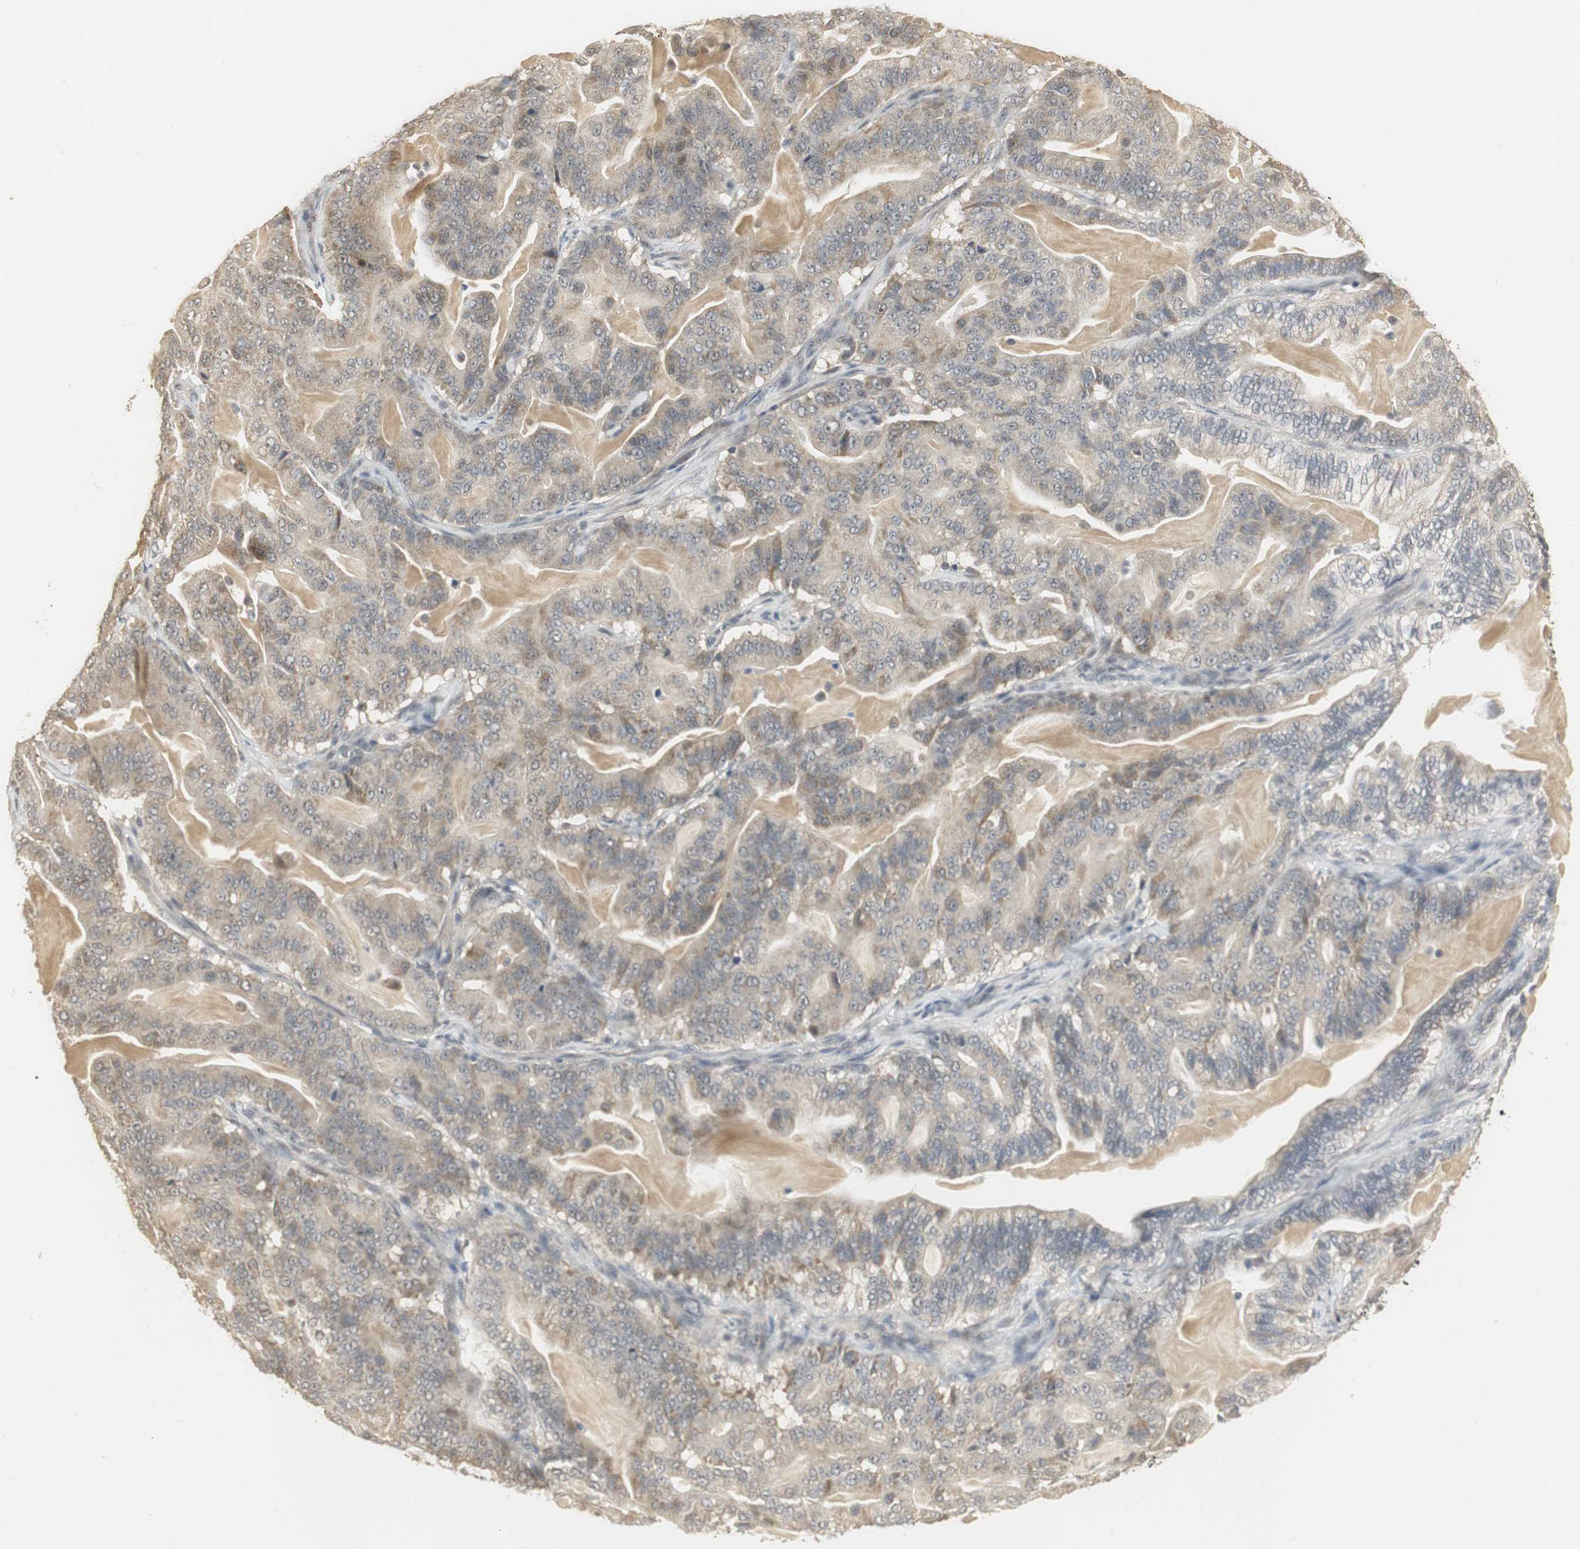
{"staining": {"intensity": "weak", "quantity": ">75%", "location": "cytoplasmic/membranous"}, "tissue": "pancreatic cancer", "cell_type": "Tumor cells", "image_type": "cancer", "snomed": [{"axis": "morphology", "description": "Adenocarcinoma, NOS"}, {"axis": "topography", "description": "Pancreas"}], "caption": "Human pancreatic cancer stained for a protein (brown) displays weak cytoplasmic/membranous positive staining in about >75% of tumor cells.", "gene": "ELOA", "patient": {"sex": "male", "age": 63}}